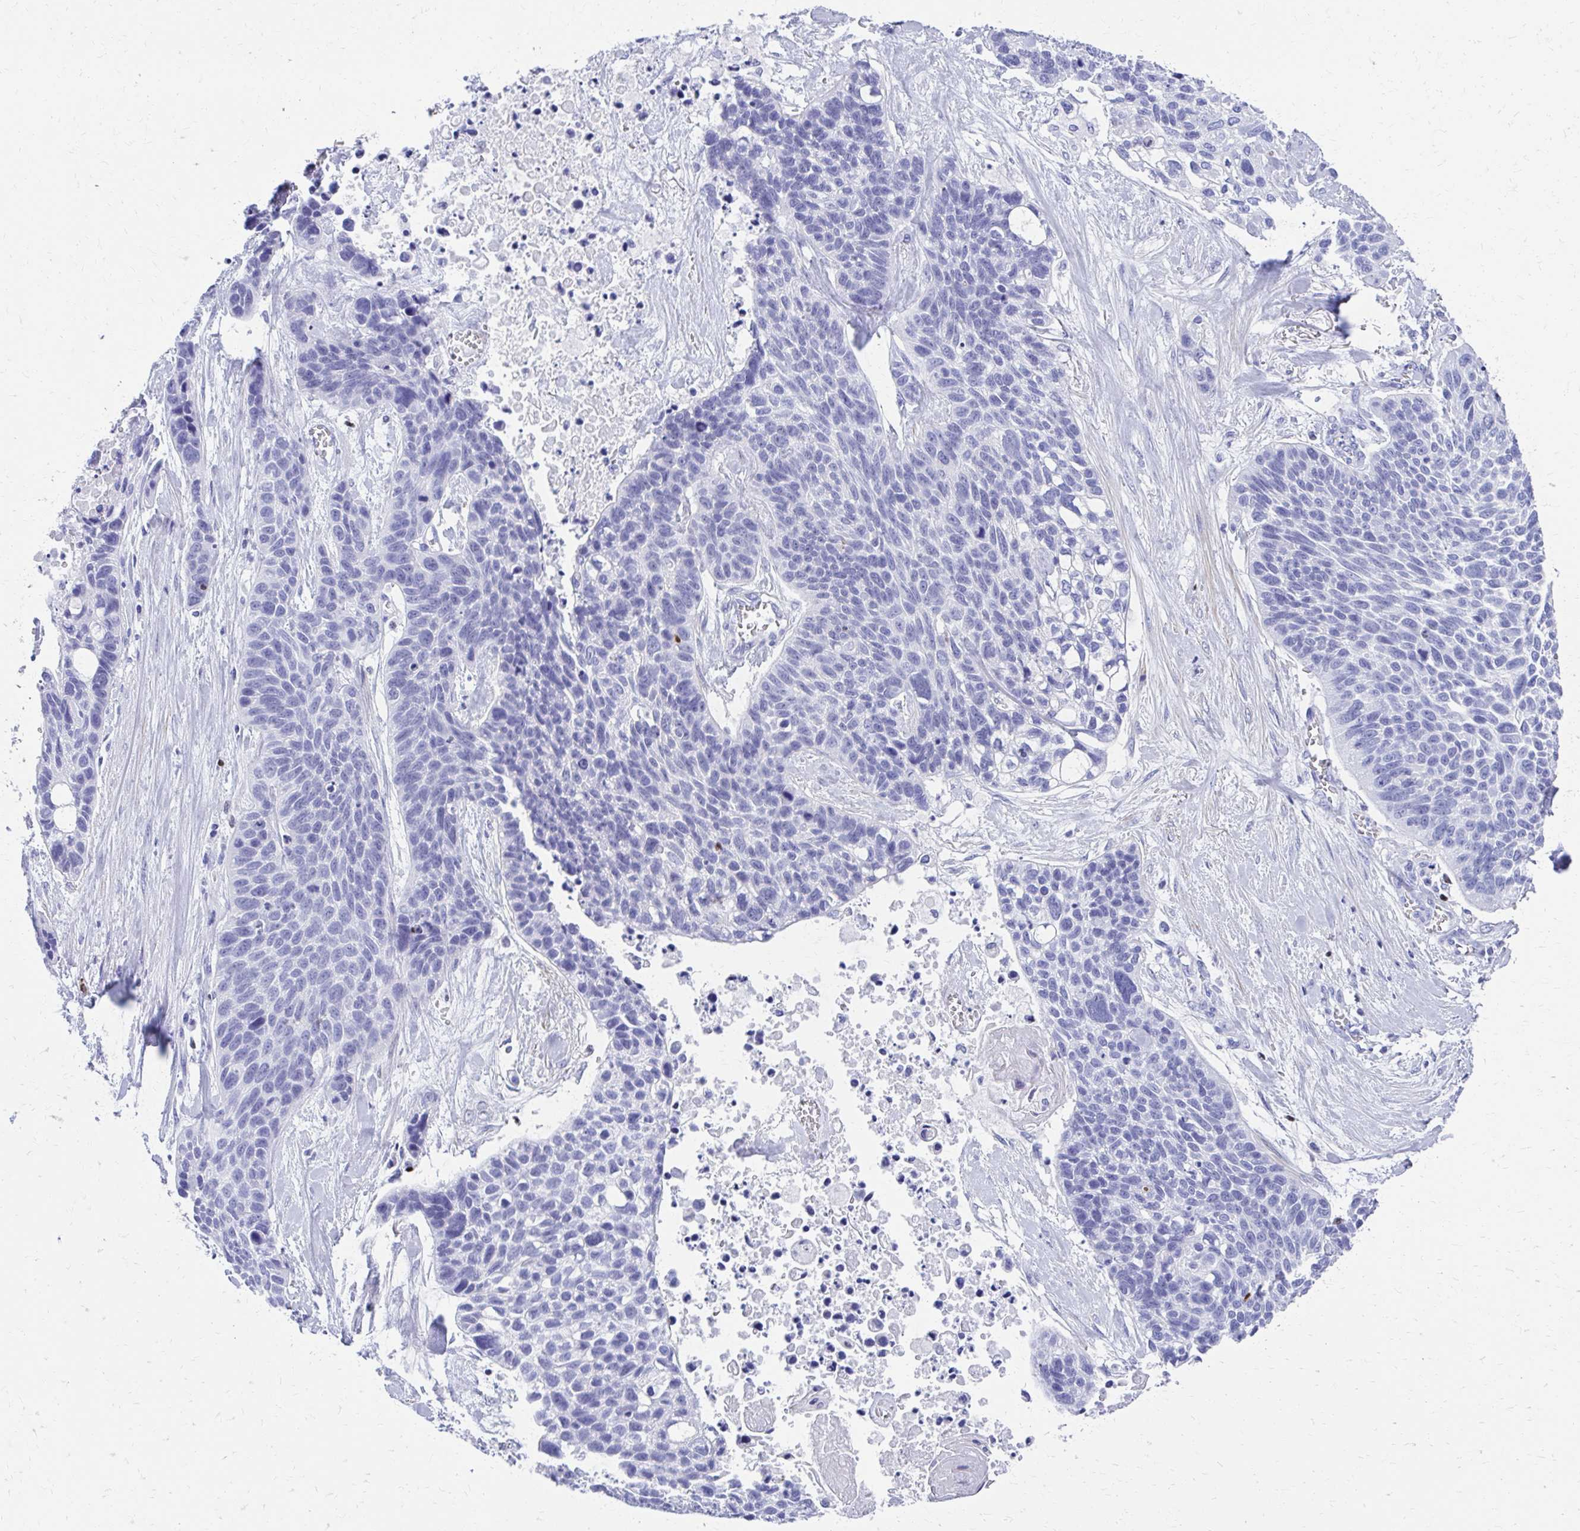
{"staining": {"intensity": "negative", "quantity": "none", "location": "none"}, "tissue": "lung cancer", "cell_type": "Tumor cells", "image_type": "cancer", "snomed": [{"axis": "morphology", "description": "Squamous cell carcinoma, NOS"}, {"axis": "topography", "description": "Lung"}], "caption": "This is a photomicrograph of IHC staining of lung cancer, which shows no positivity in tumor cells.", "gene": "RUNX3", "patient": {"sex": "male", "age": 62}}